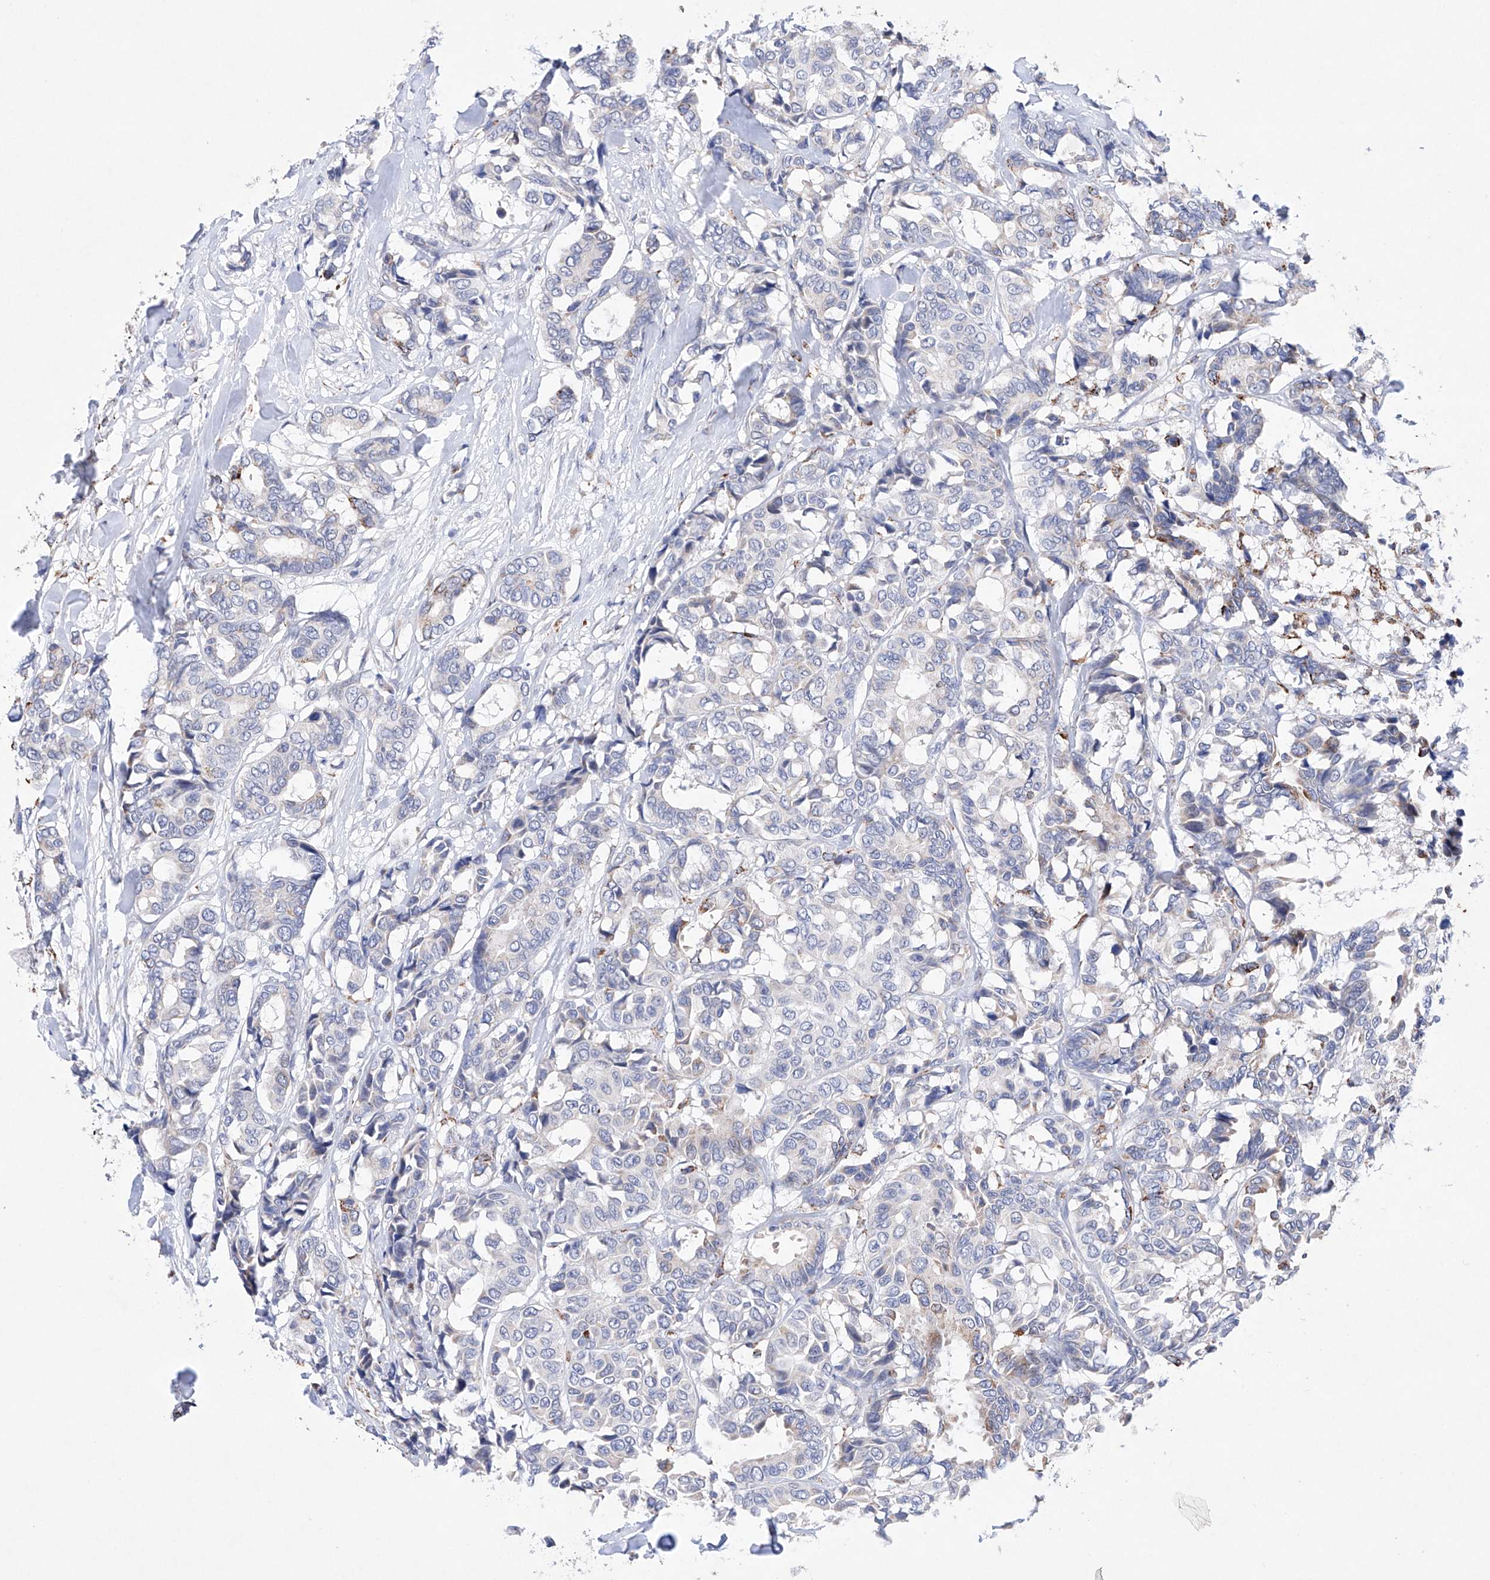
{"staining": {"intensity": "moderate", "quantity": "<25%", "location": "cytoplasmic/membranous"}, "tissue": "breast cancer", "cell_type": "Tumor cells", "image_type": "cancer", "snomed": [{"axis": "morphology", "description": "Duct carcinoma"}, {"axis": "topography", "description": "Breast"}], "caption": "Breast cancer was stained to show a protein in brown. There is low levels of moderate cytoplasmic/membranous staining in approximately <25% of tumor cells.", "gene": "NRROS", "patient": {"sex": "female", "age": 87}}